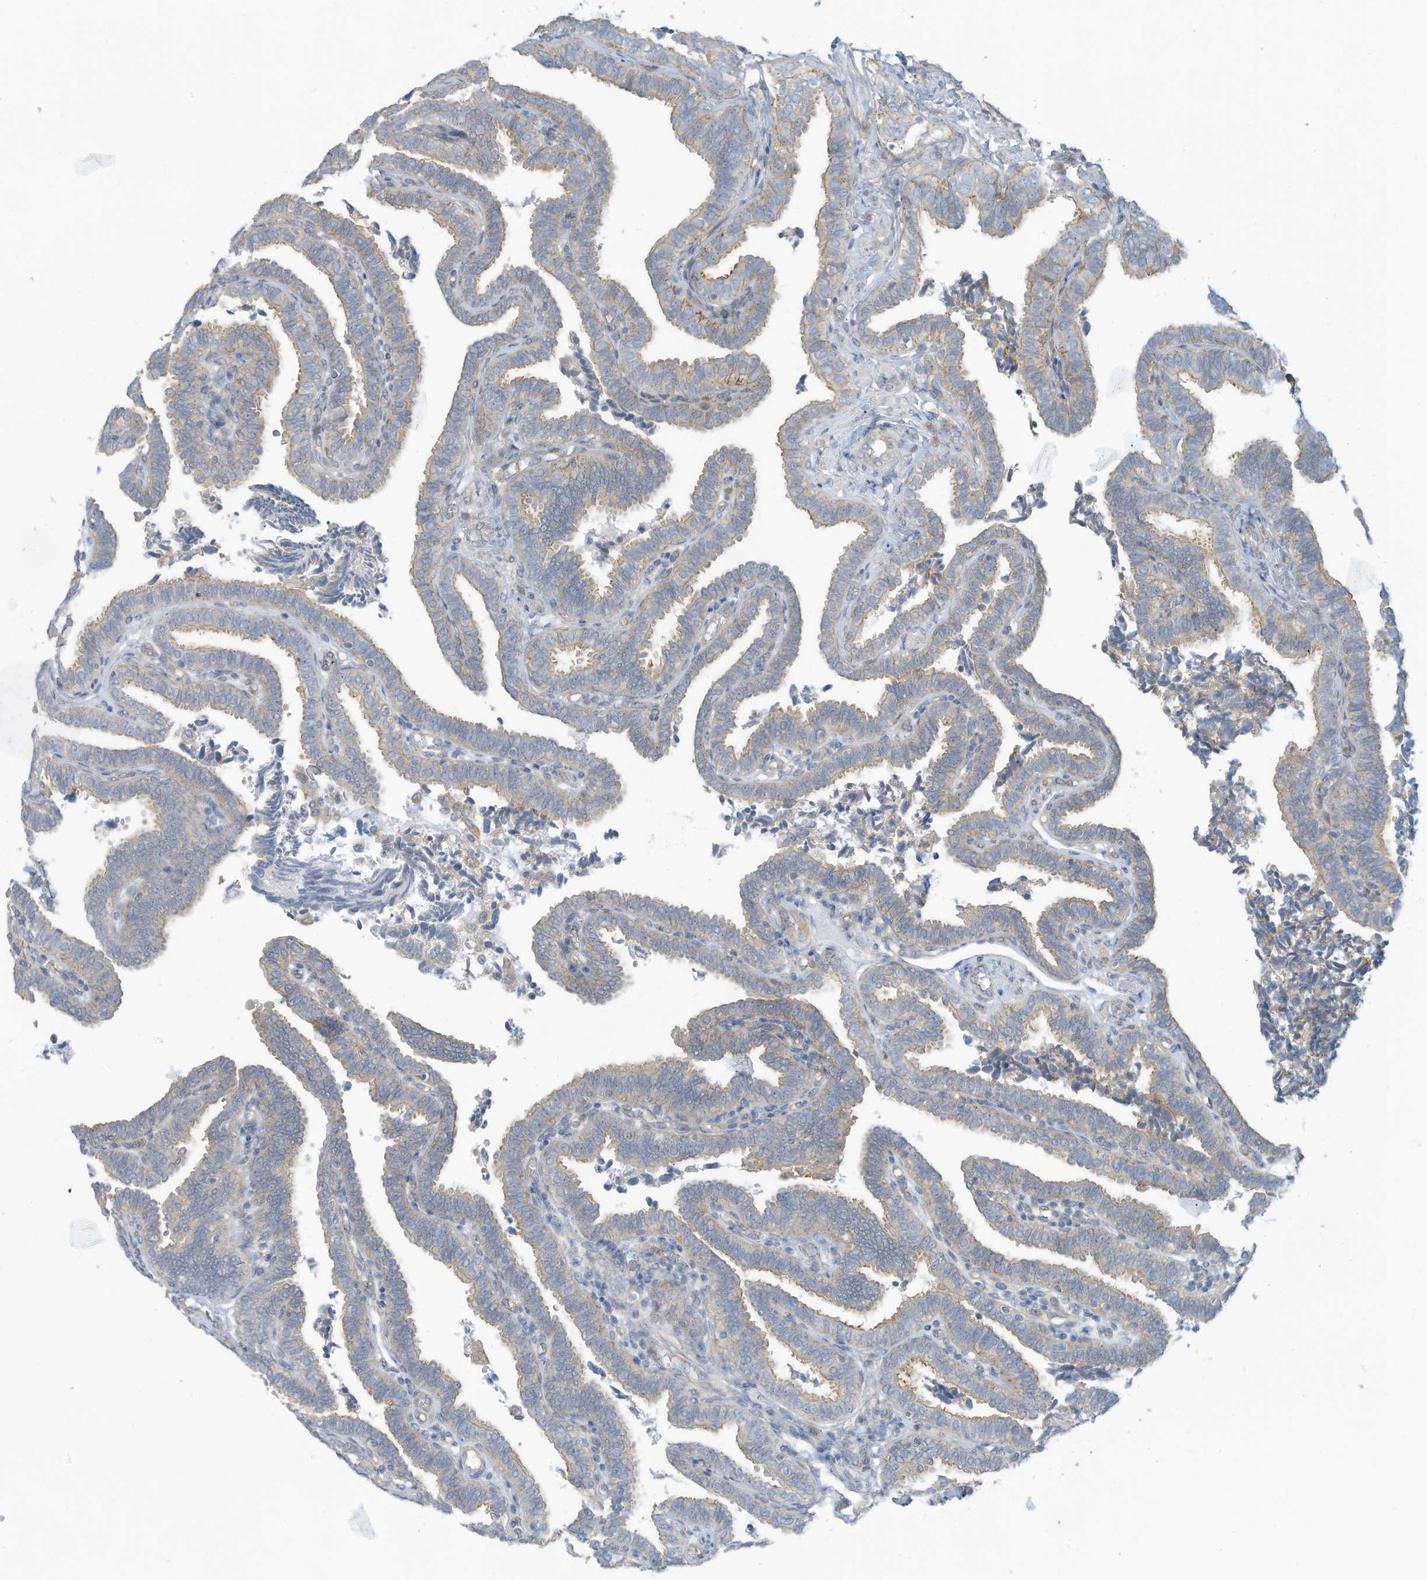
{"staining": {"intensity": "weak", "quantity": "25%-75%", "location": "cytoplasmic/membranous"}, "tissue": "fallopian tube", "cell_type": "Glandular cells", "image_type": "normal", "snomed": [{"axis": "morphology", "description": "Normal tissue, NOS"}, {"axis": "topography", "description": "Fallopian tube"}], "caption": "Immunohistochemical staining of normal fallopian tube shows 25%-75% levels of weak cytoplasmic/membranous protein expression in approximately 25%-75% of glandular cells.", "gene": "ADAT2", "patient": {"sex": "female", "age": 39}}